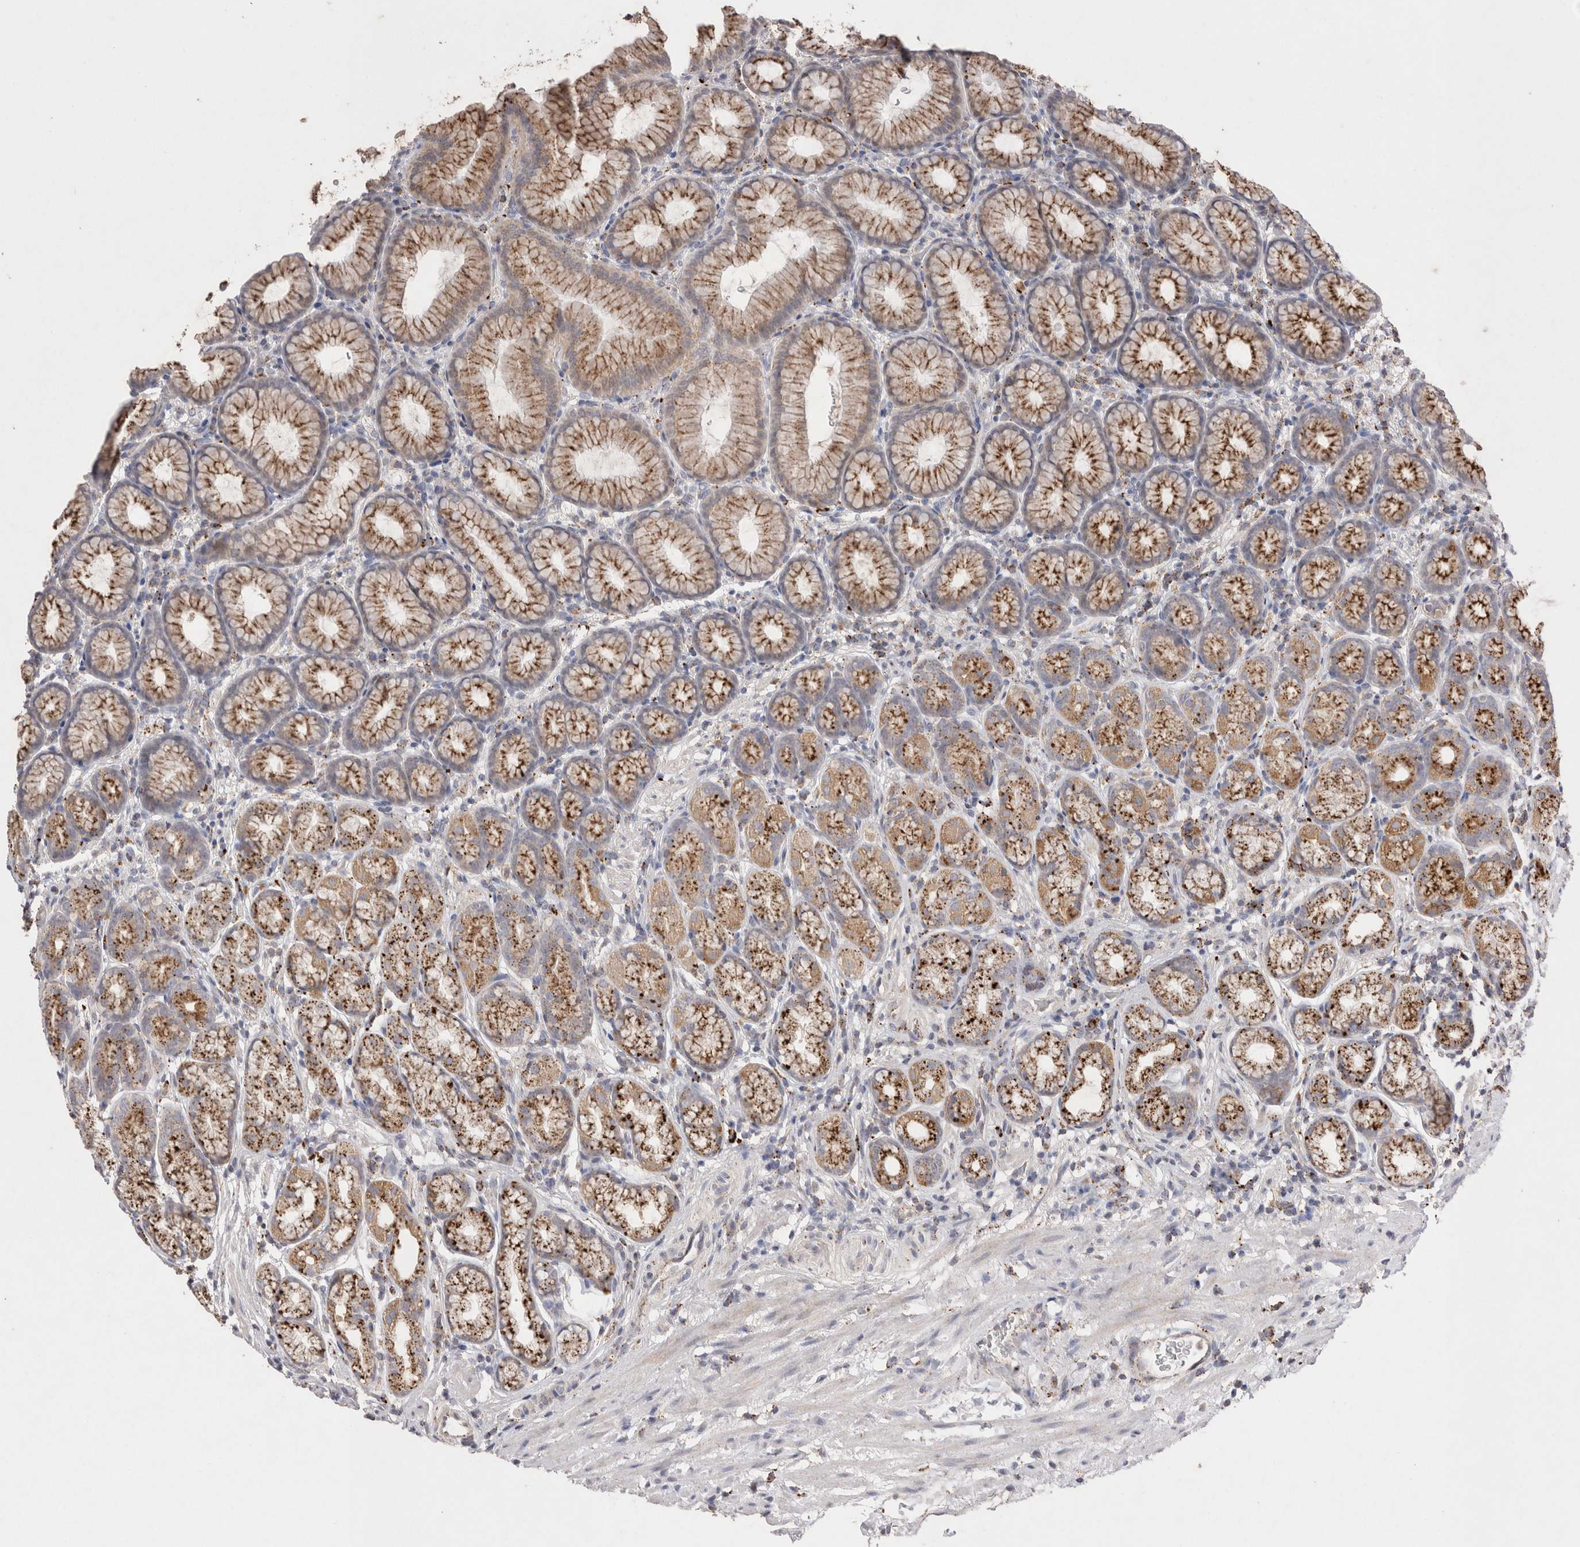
{"staining": {"intensity": "moderate", "quantity": ">75%", "location": "cytoplasmic/membranous"}, "tissue": "stomach", "cell_type": "Glandular cells", "image_type": "normal", "snomed": [{"axis": "morphology", "description": "Normal tissue, NOS"}, {"axis": "topography", "description": "Stomach"}], "caption": "Protein analysis of unremarkable stomach shows moderate cytoplasmic/membranous staining in about >75% of glandular cells.", "gene": "CTSA", "patient": {"sex": "male", "age": 42}}